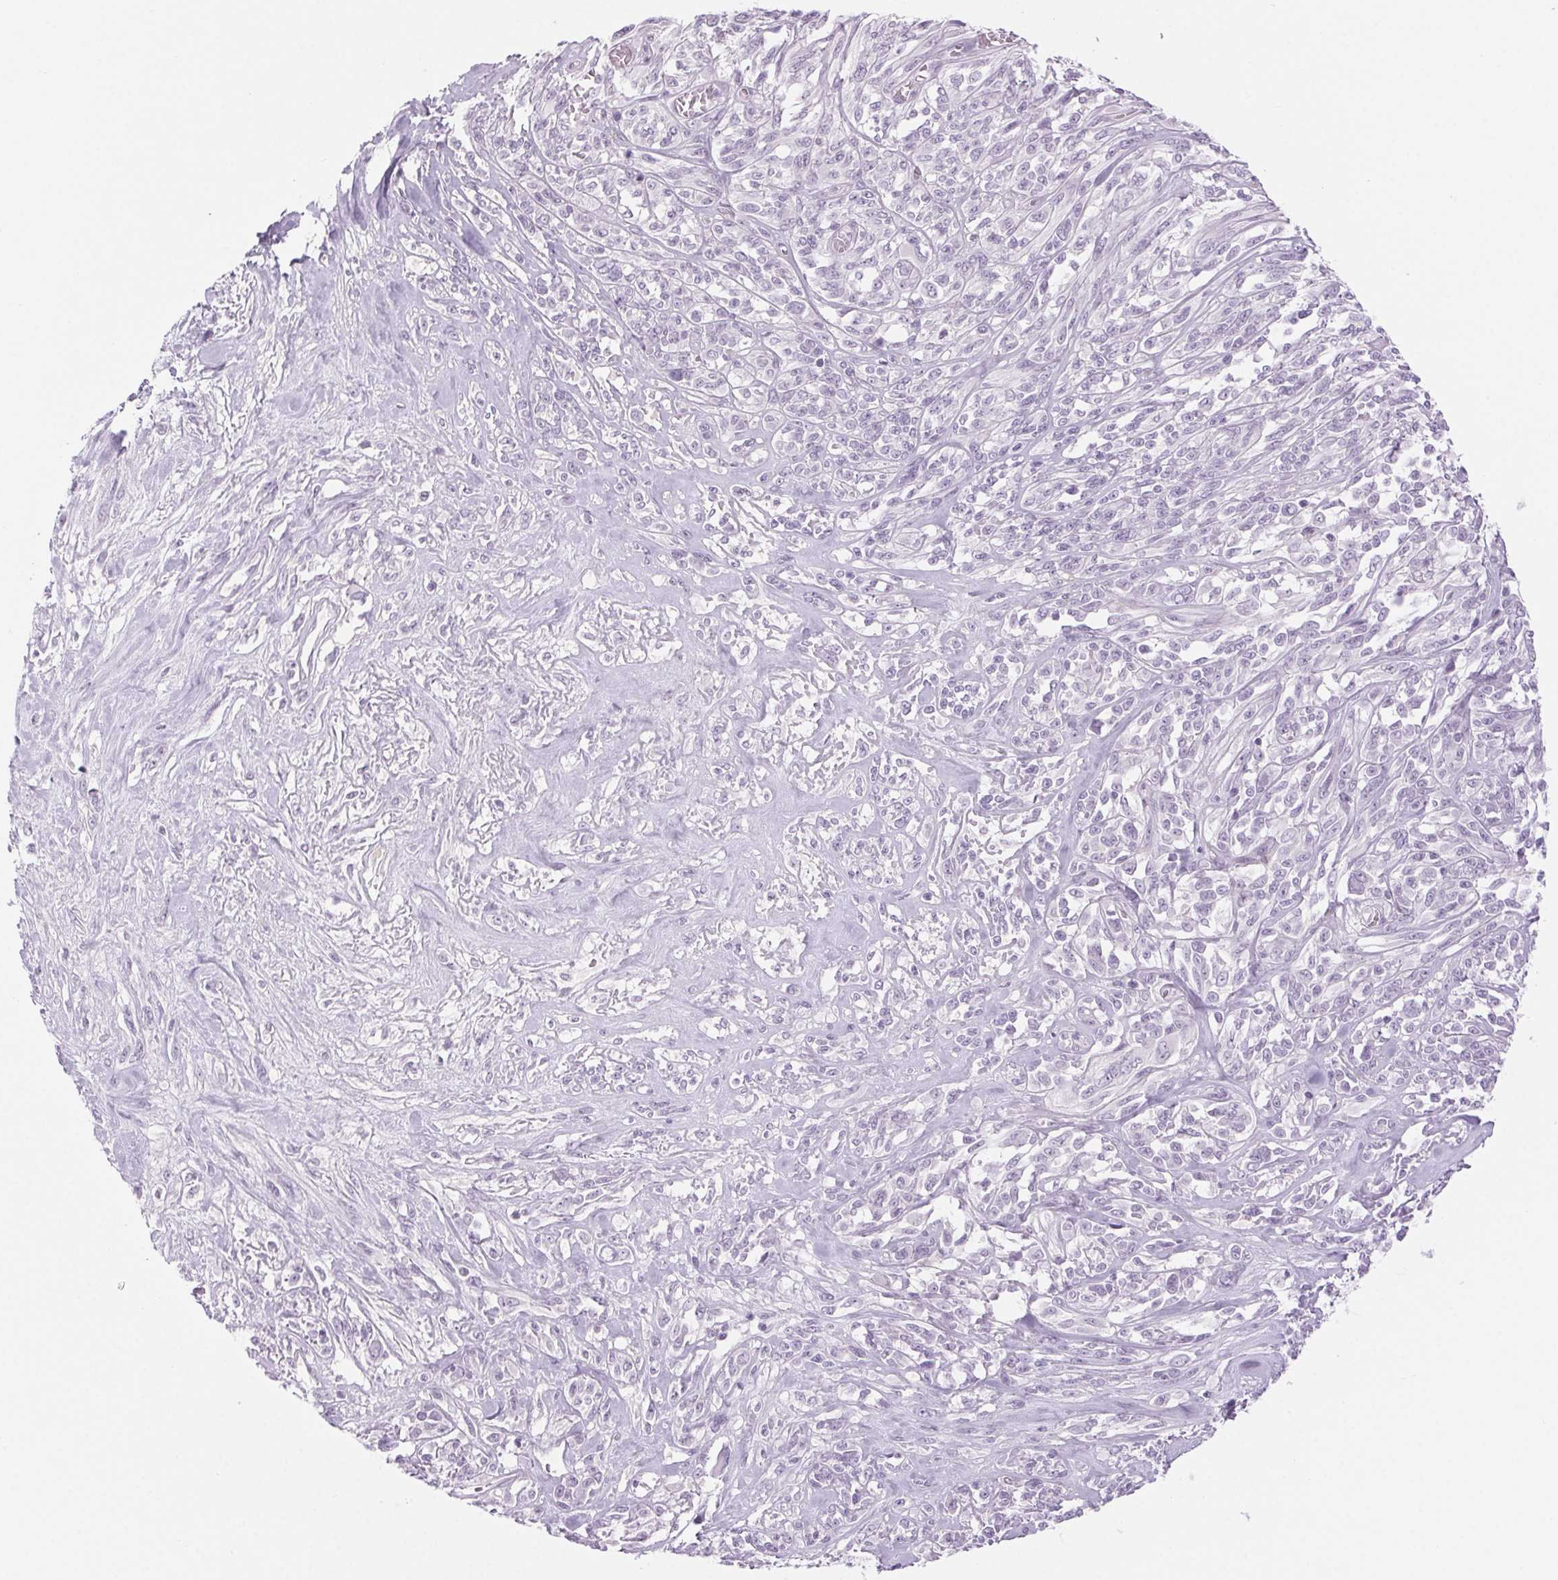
{"staining": {"intensity": "negative", "quantity": "none", "location": "none"}, "tissue": "melanoma", "cell_type": "Tumor cells", "image_type": "cancer", "snomed": [{"axis": "morphology", "description": "Malignant melanoma, NOS"}, {"axis": "topography", "description": "Skin"}], "caption": "A histopathology image of malignant melanoma stained for a protein reveals no brown staining in tumor cells.", "gene": "SLC6A19", "patient": {"sex": "female", "age": 91}}